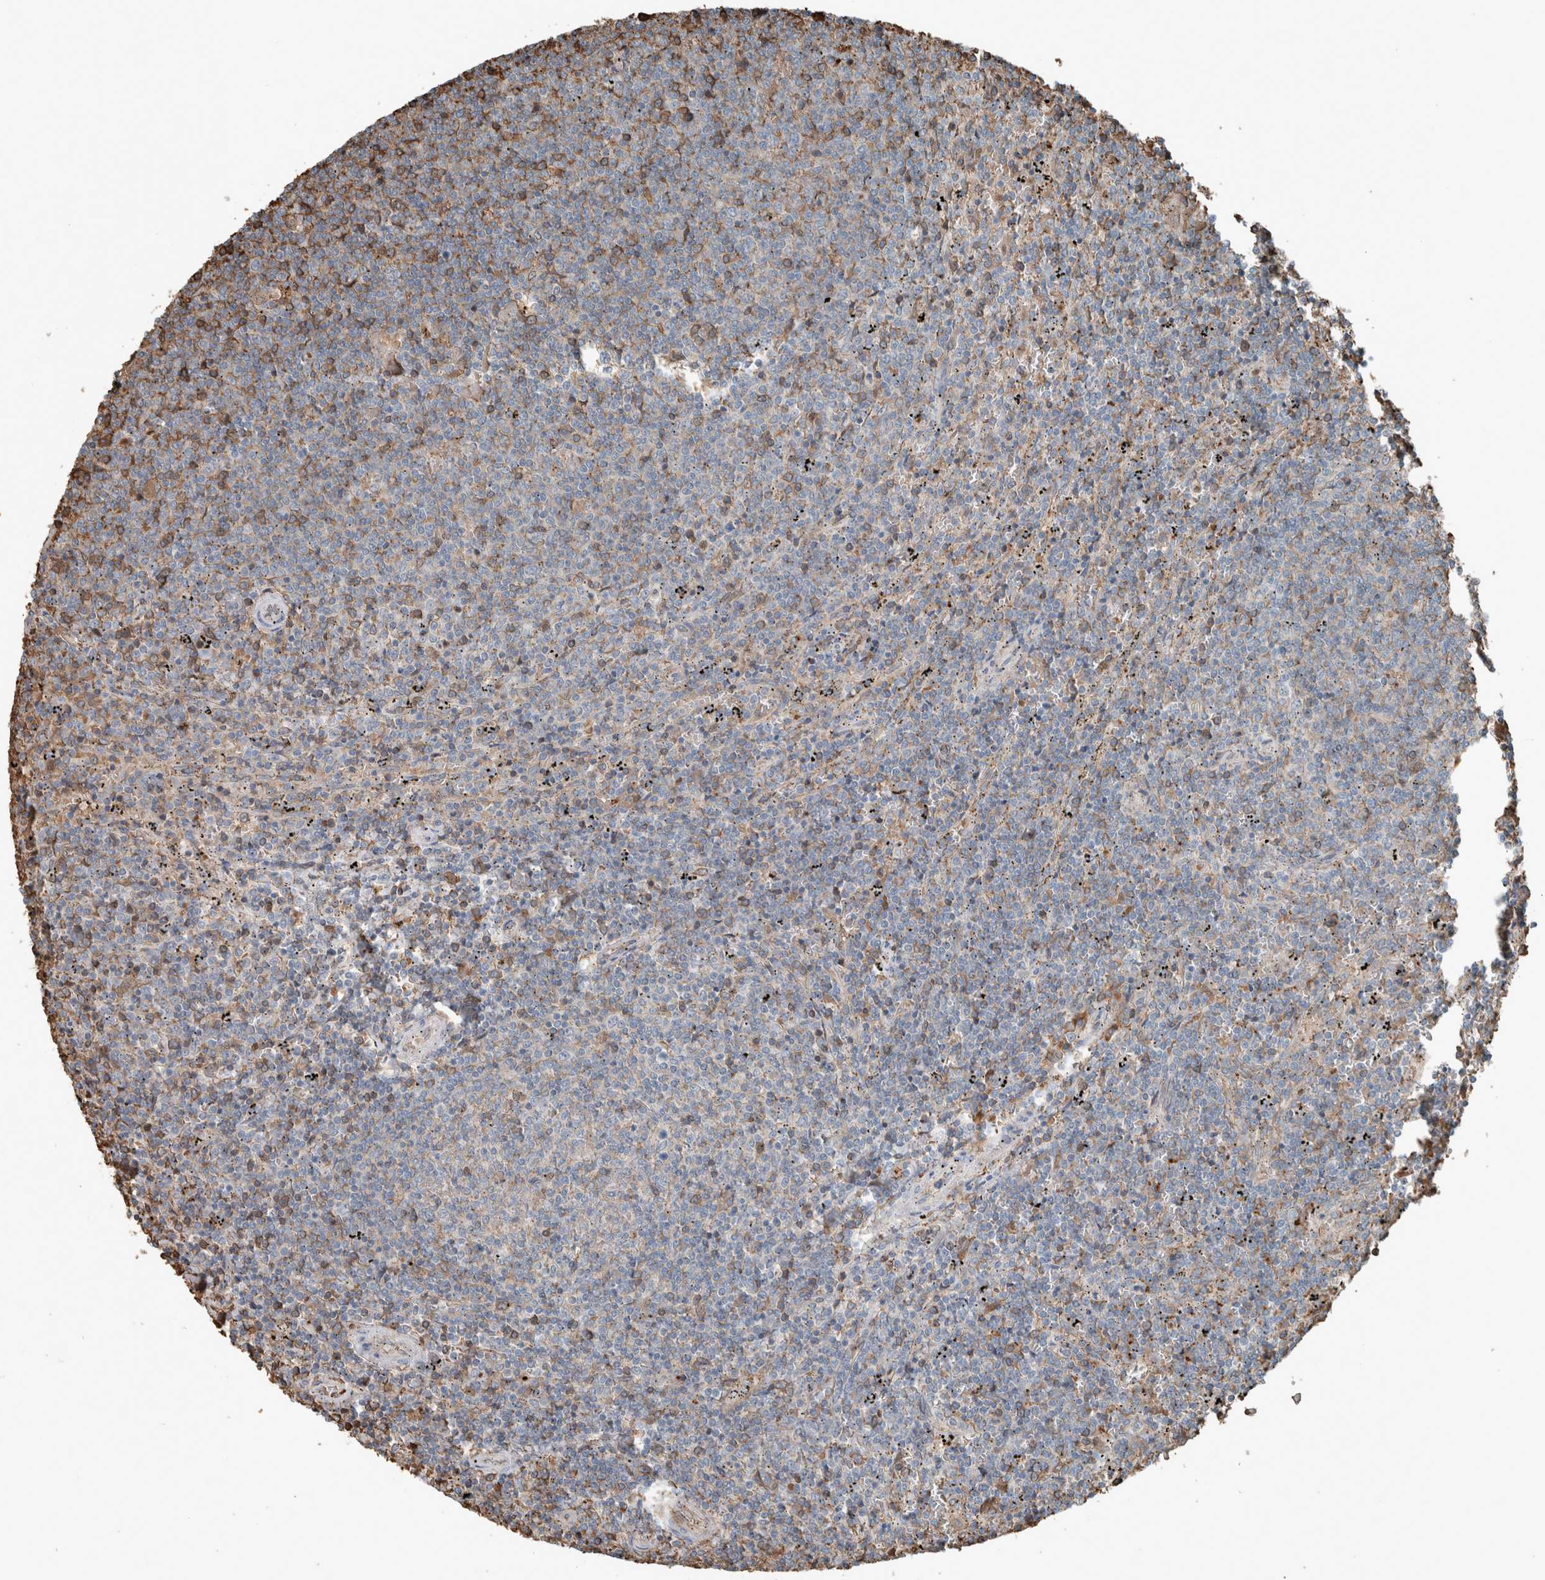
{"staining": {"intensity": "weak", "quantity": "<25%", "location": "cytoplasmic/membranous"}, "tissue": "lymphoma", "cell_type": "Tumor cells", "image_type": "cancer", "snomed": [{"axis": "morphology", "description": "Malignant lymphoma, non-Hodgkin's type, Low grade"}, {"axis": "topography", "description": "Spleen"}], "caption": "Malignant lymphoma, non-Hodgkin's type (low-grade) was stained to show a protein in brown. There is no significant staining in tumor cells.", "gene": "USP34", "patient": {"sex": "female", "age": 50}}